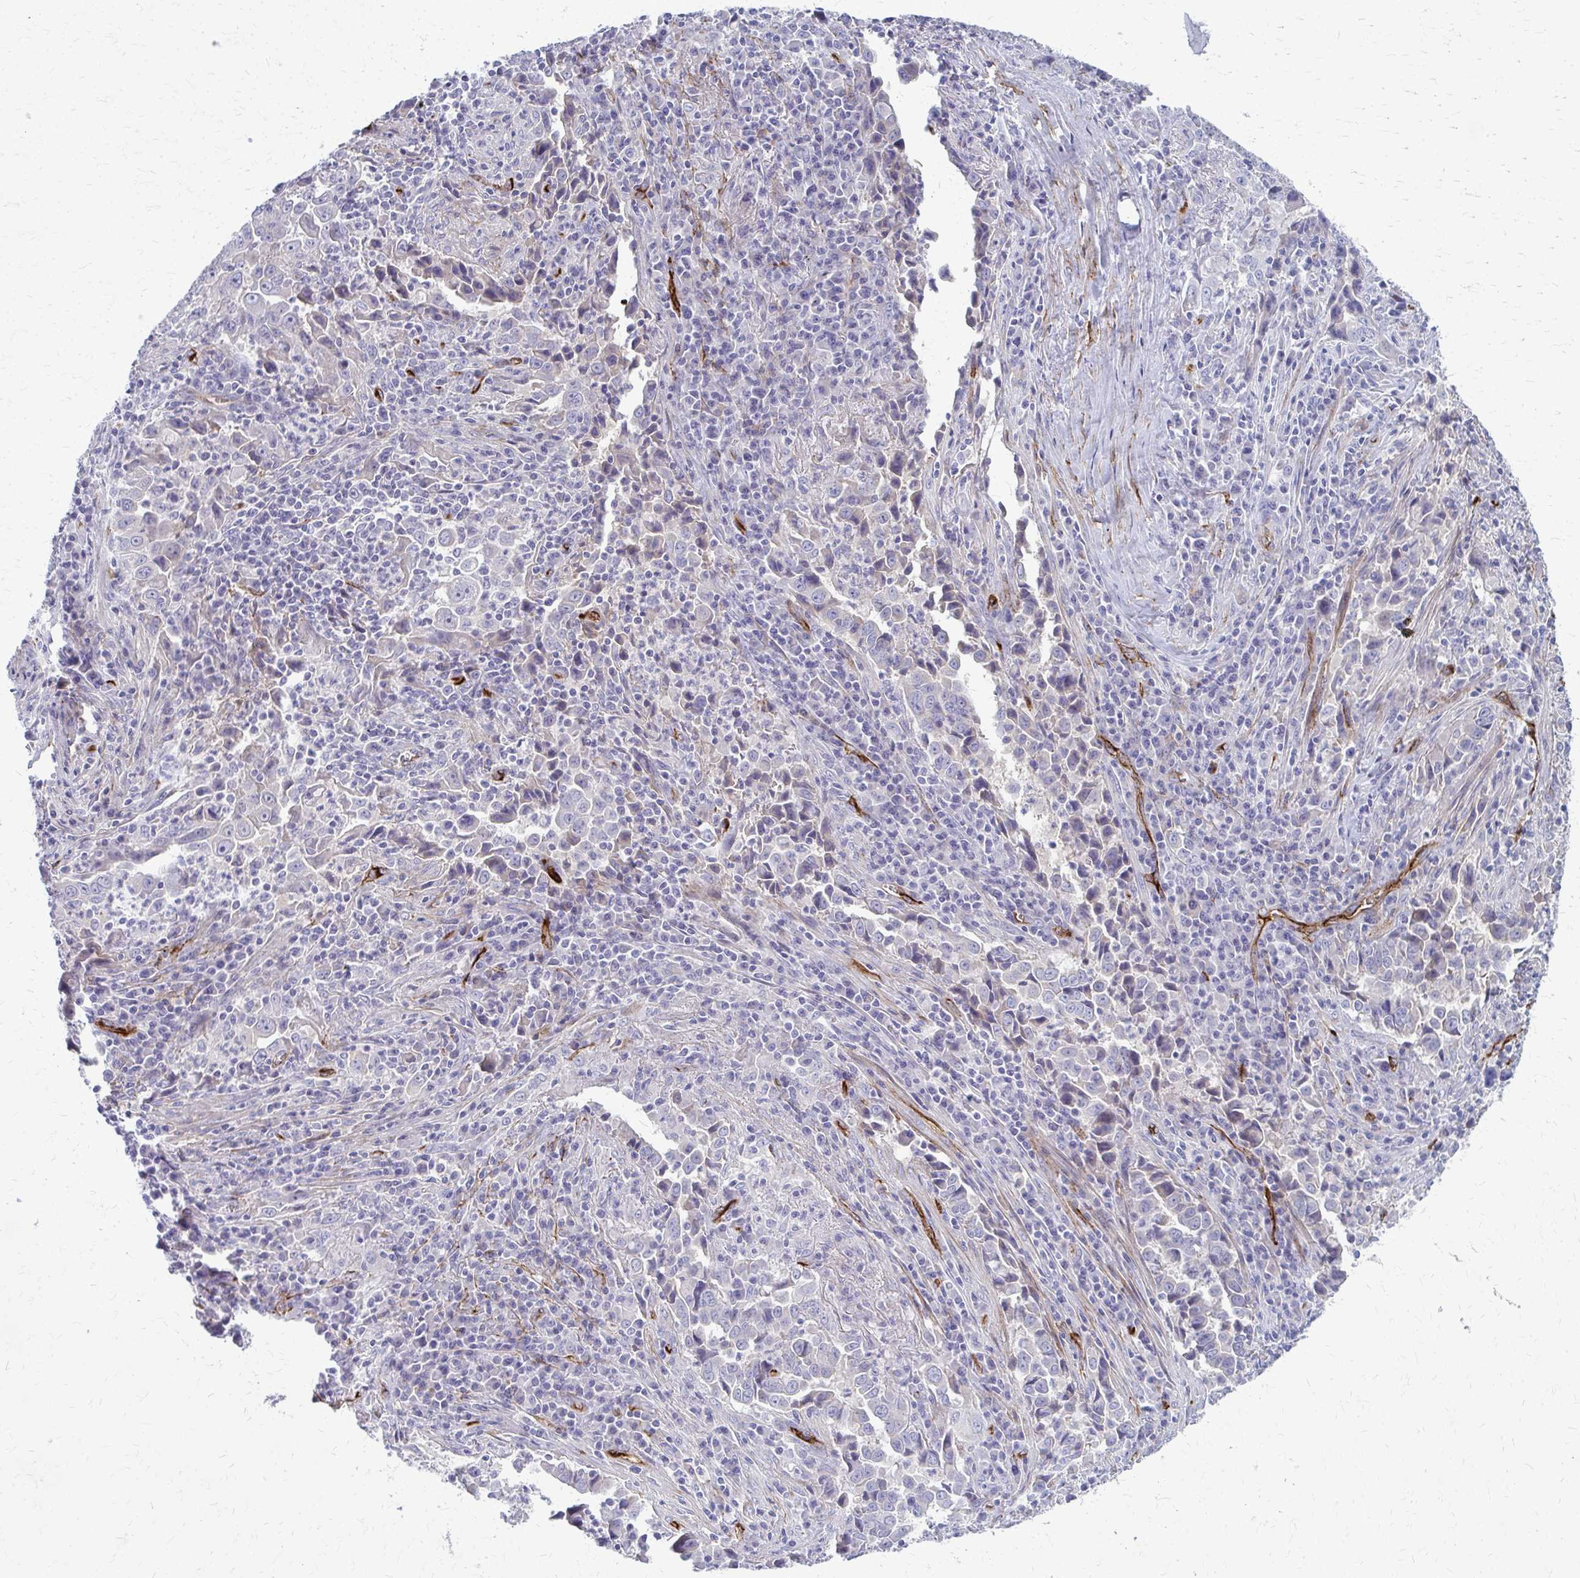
{"staining": {"intensity": "negative", "quantity": "none", "location": "none"}, "tissue": "lung cancer", "cell_type": "Tumor cells", "image_type": "cancer", "snomed": [{"axis": "morphology", "description": "Adenocarcinoma, NOS"}, {"axis": "topography", "description": "Lung"}], "caption": "Immunohistochemical staining of human lung cancer reveals no significant positivity in tumor cells.", "gene": "ADIPOQ", "patient": {"sex": "male", "age": 67}}